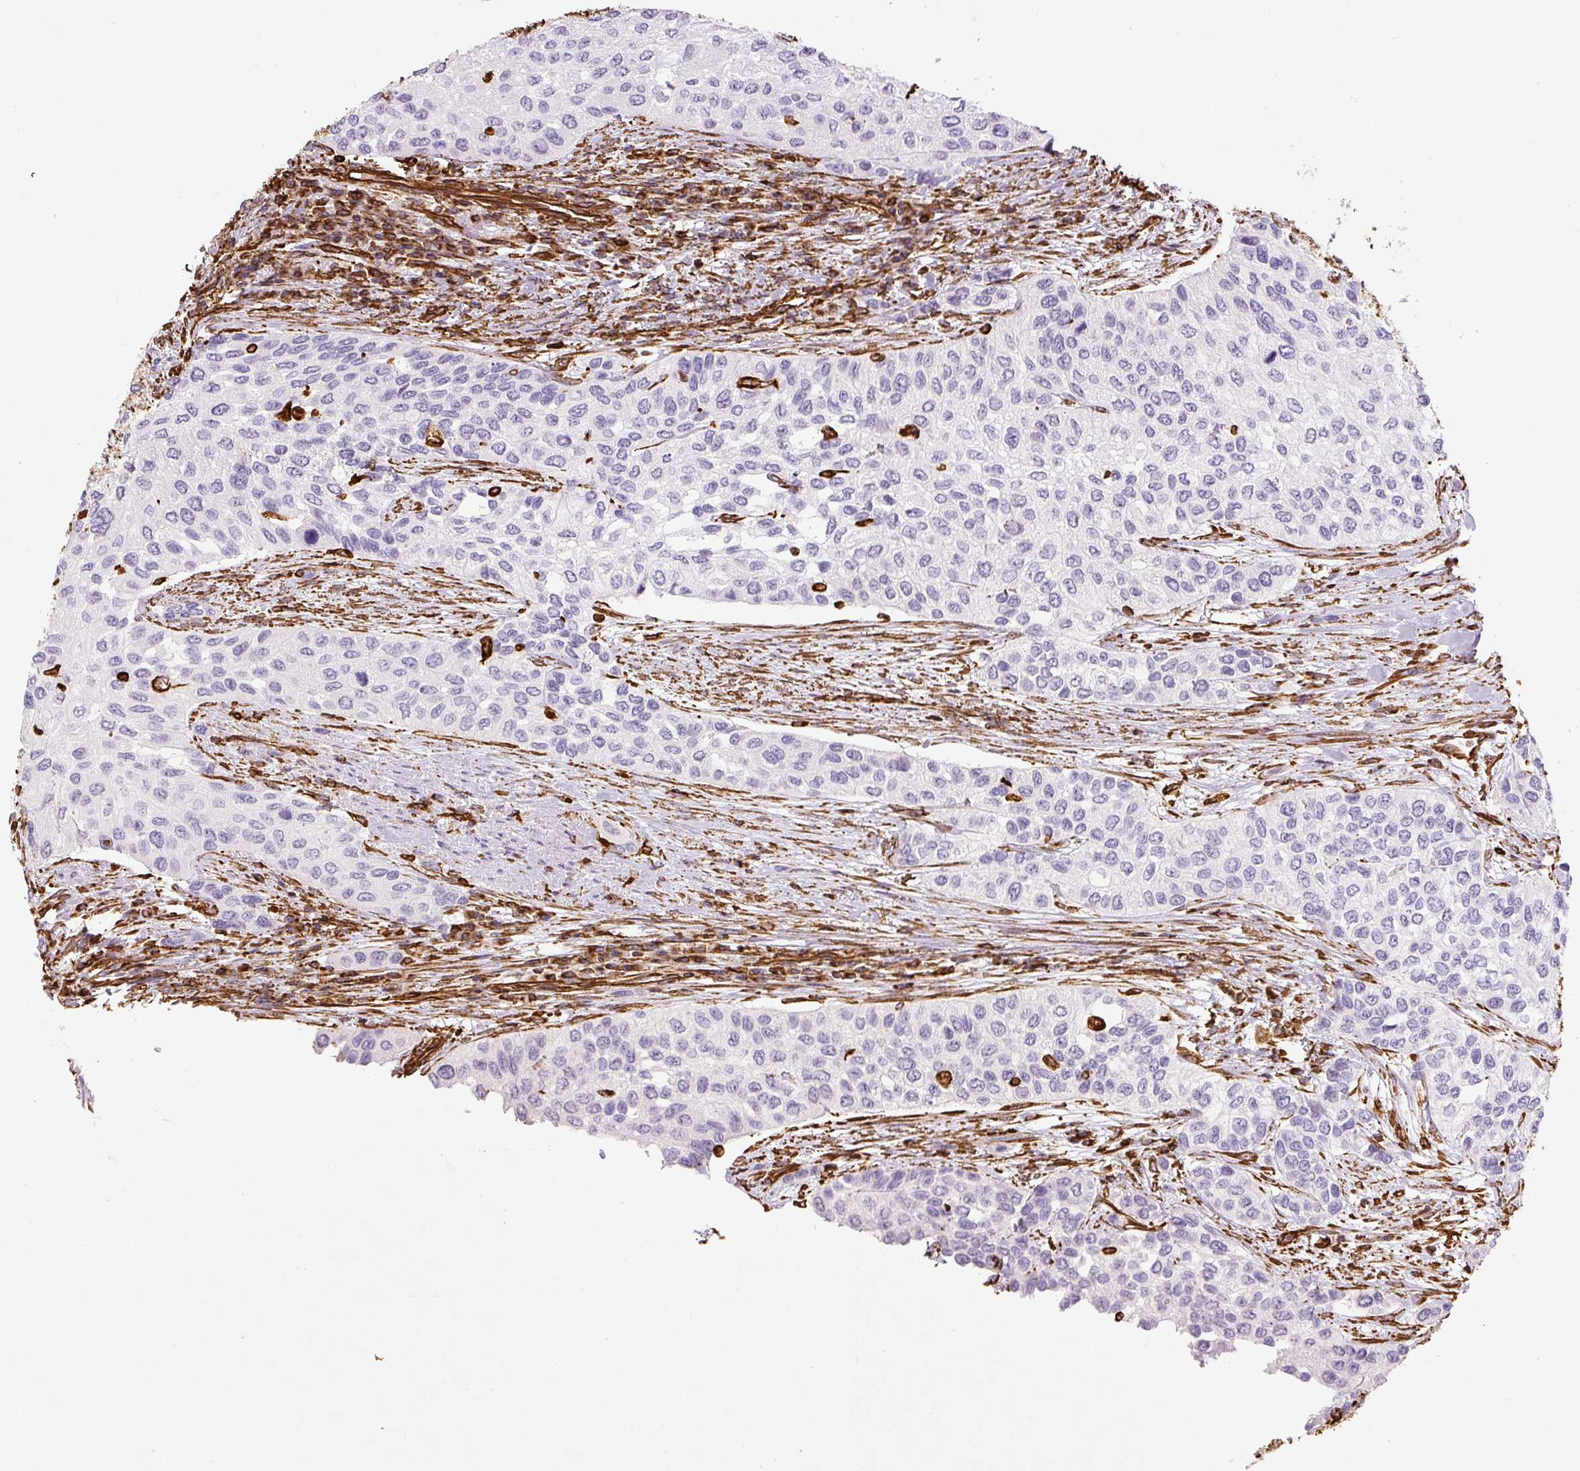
{"staining": {"intensity": "negative", "quantity": "none", "location": "none"}, "tissue": "urothelial cancer", "cell_type": "Tumor cells", "image_type": "cancer", "snomed": [{"axis": "morphology", "description": "Normal tissue, NOS"}, {"axis": "morphology", "description": "Urothelial carcinoma, High grade"}, {"axis": "topography", "description": "Vascular tissue"}, {"axis": "topography", "description": "Urinary bladder"}], "caption": "This micrograph is of high-grade urothelial carcinoma stained with immunohistochemistry (IHC) to label a protein in brown with the nuclei are counter-stained blue. There is no expression in tumor cells. Brightfield microscopy of IHC stained with DAB (brown) and hematoxylin (blue), captured at high magnification.", "gene": "VIM", "patient": {"sex": "female", "age": 56}}